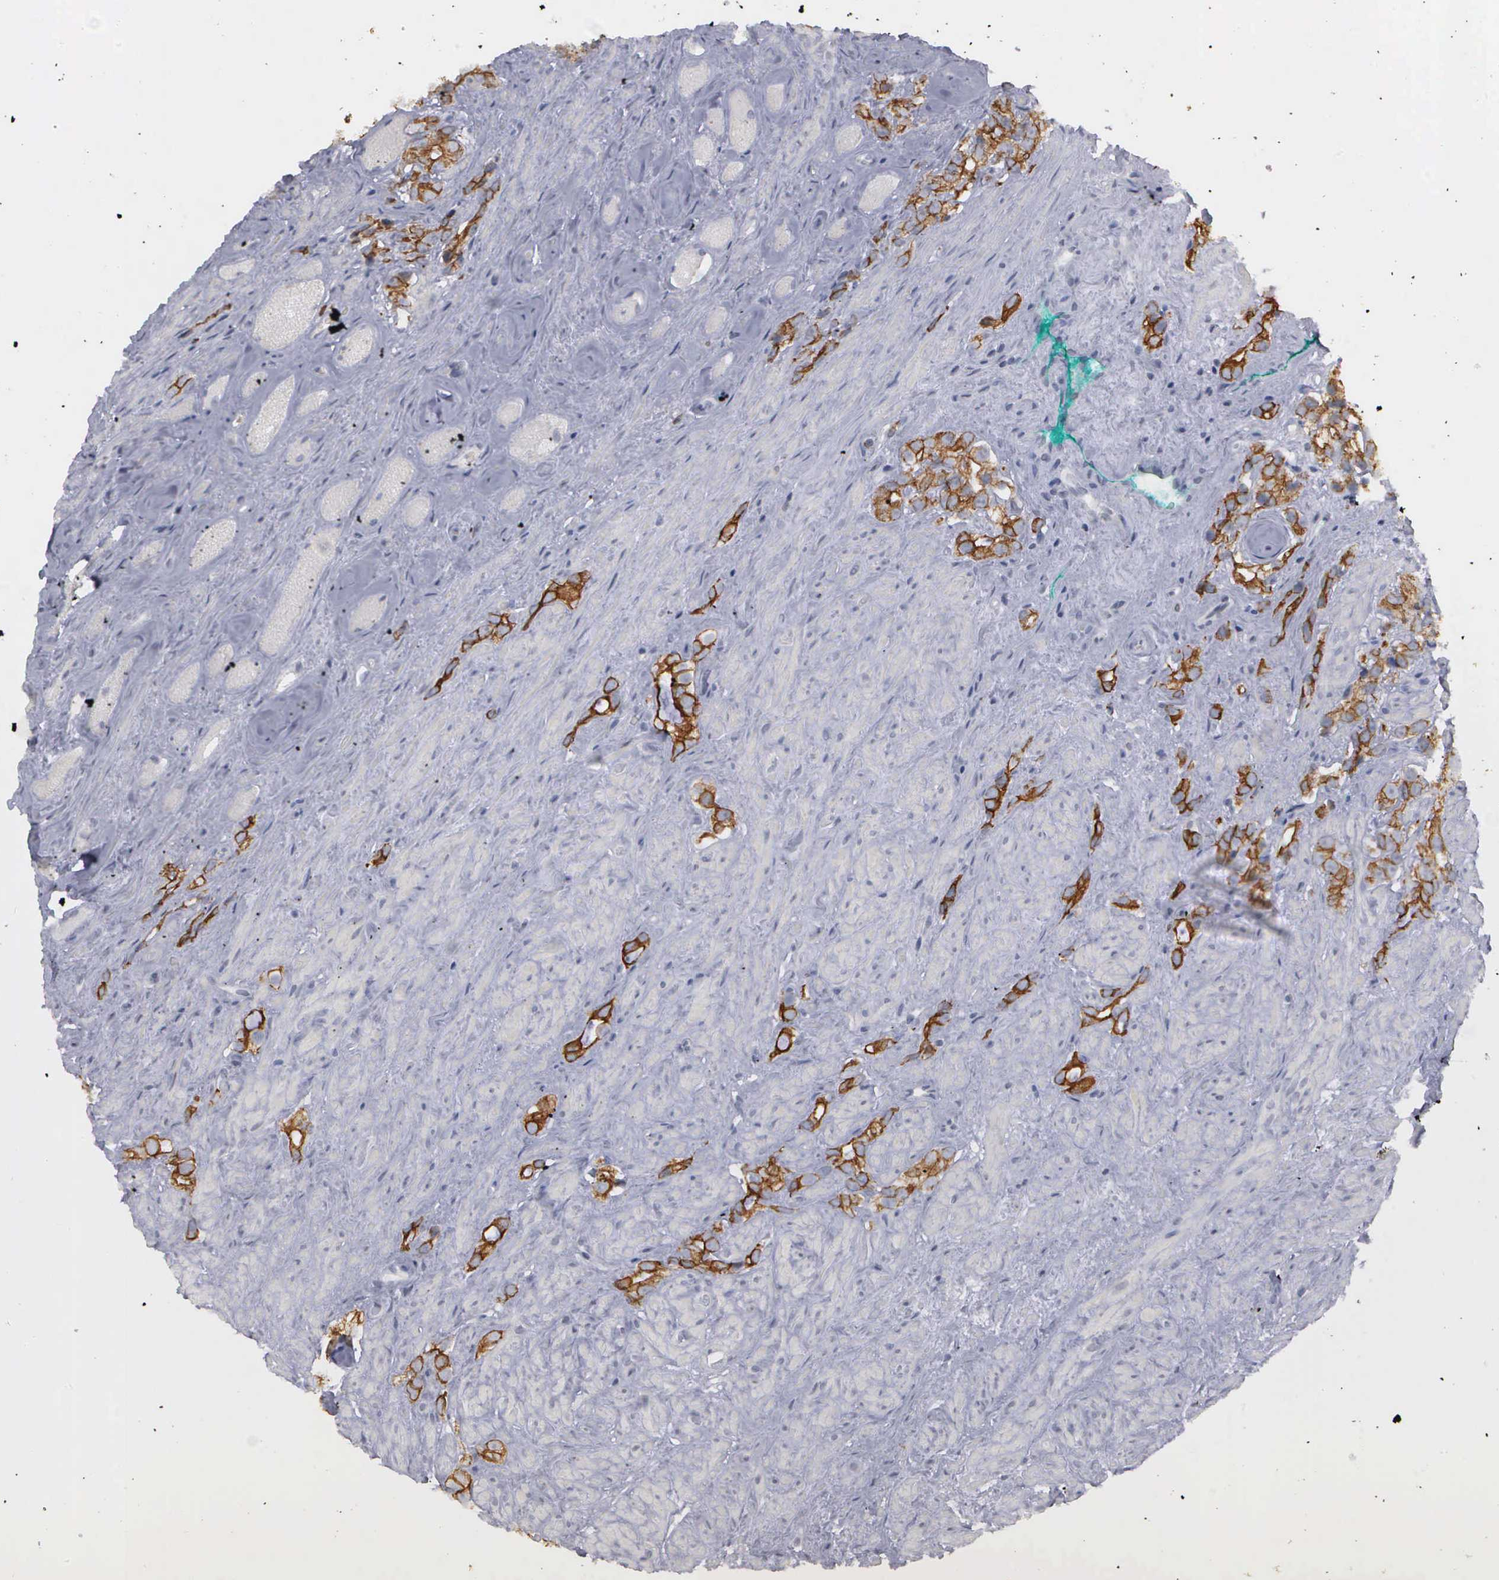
{"staining": {"intensity": "moderate", "quantity": ">75%", "location": "cytoplasmic/membranous"}, "tissue": "prostate cancer", "cell_type": "Tumor cells", "image_type": "cancer", "snomed": [{"axis": "morphology", "description": "Adenocarcinoma, Medium grade"}, {"axis": "topography", "description": "Prostate"}], "caption": "This micrograph exhibits immunohistochemistry (IHC) staining of prostate cancer (adenocarcinoma (medium-grade)), with medium moderate cytoplasmic/membranous positivity in about >75% of tumor cells.", "gene": "WDR89", "patient": {"sex": "male", "age": 73}}